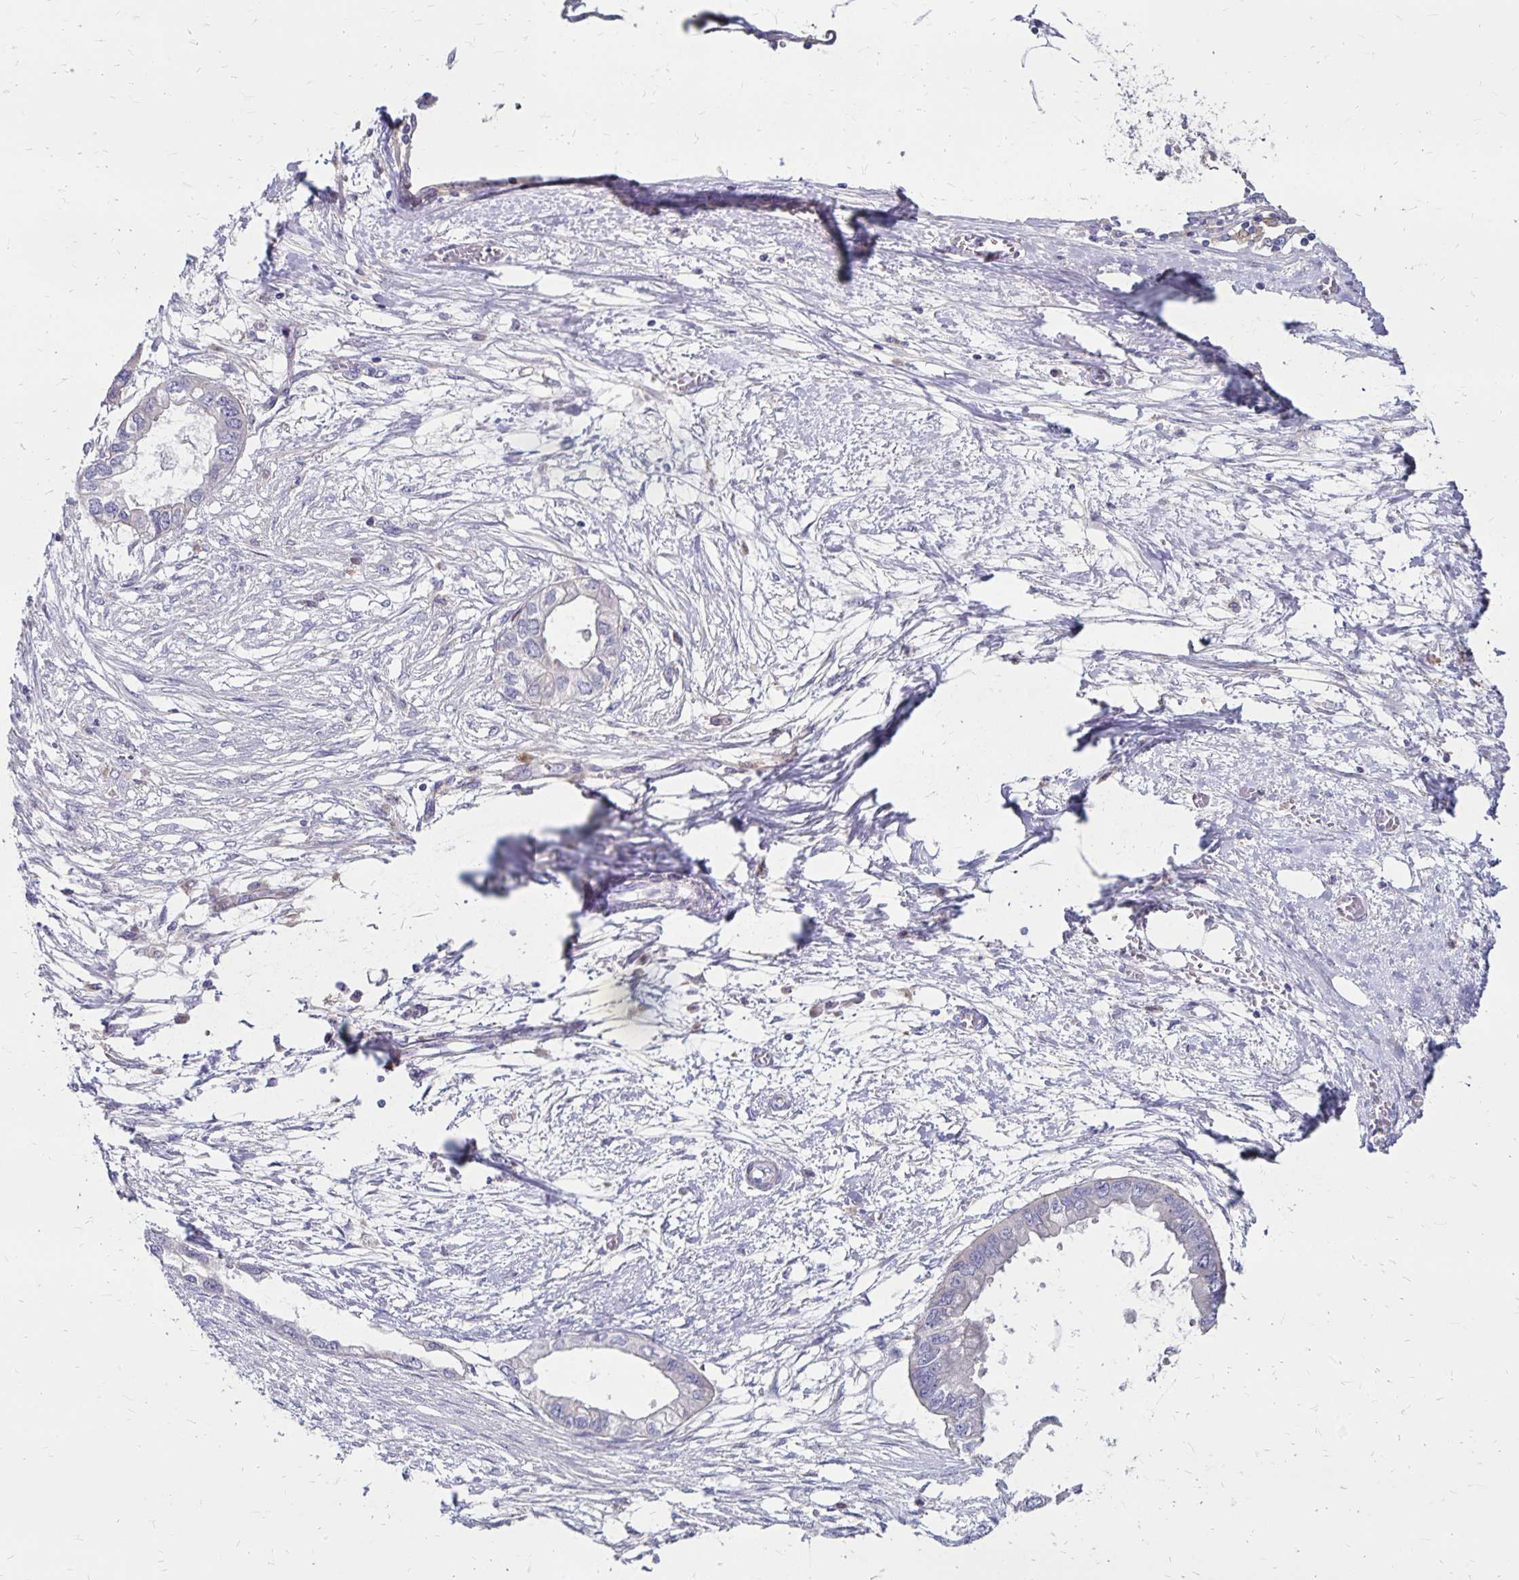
{"staining": {"intensity": "negative", "quantity": "none", "location": "none"}, "tissue": "endometrial cancer", "cell_type": "Tumor cells", "image_type": "cancer", "snomed": [{"axis": "morphology", "description": "Adenocarcinoma, NOS"}, {"axis": "morphology", "description": "Adenocarcinoma, metastatic, NOS"}, {"axis": "topography", "description": "Adipose tissue"}, {"axis": "topography", "description": "Endometrium"}], "caption": "IHC image of metastatic adenocarcinoma (endometrial) stained for a protein (brown), which shows no staining in tumor cells. (Brightfield microscopy of DAB IHC at high magnification).", "gene": "TNS3", "patient": {"sex": "female", "age": 67}}